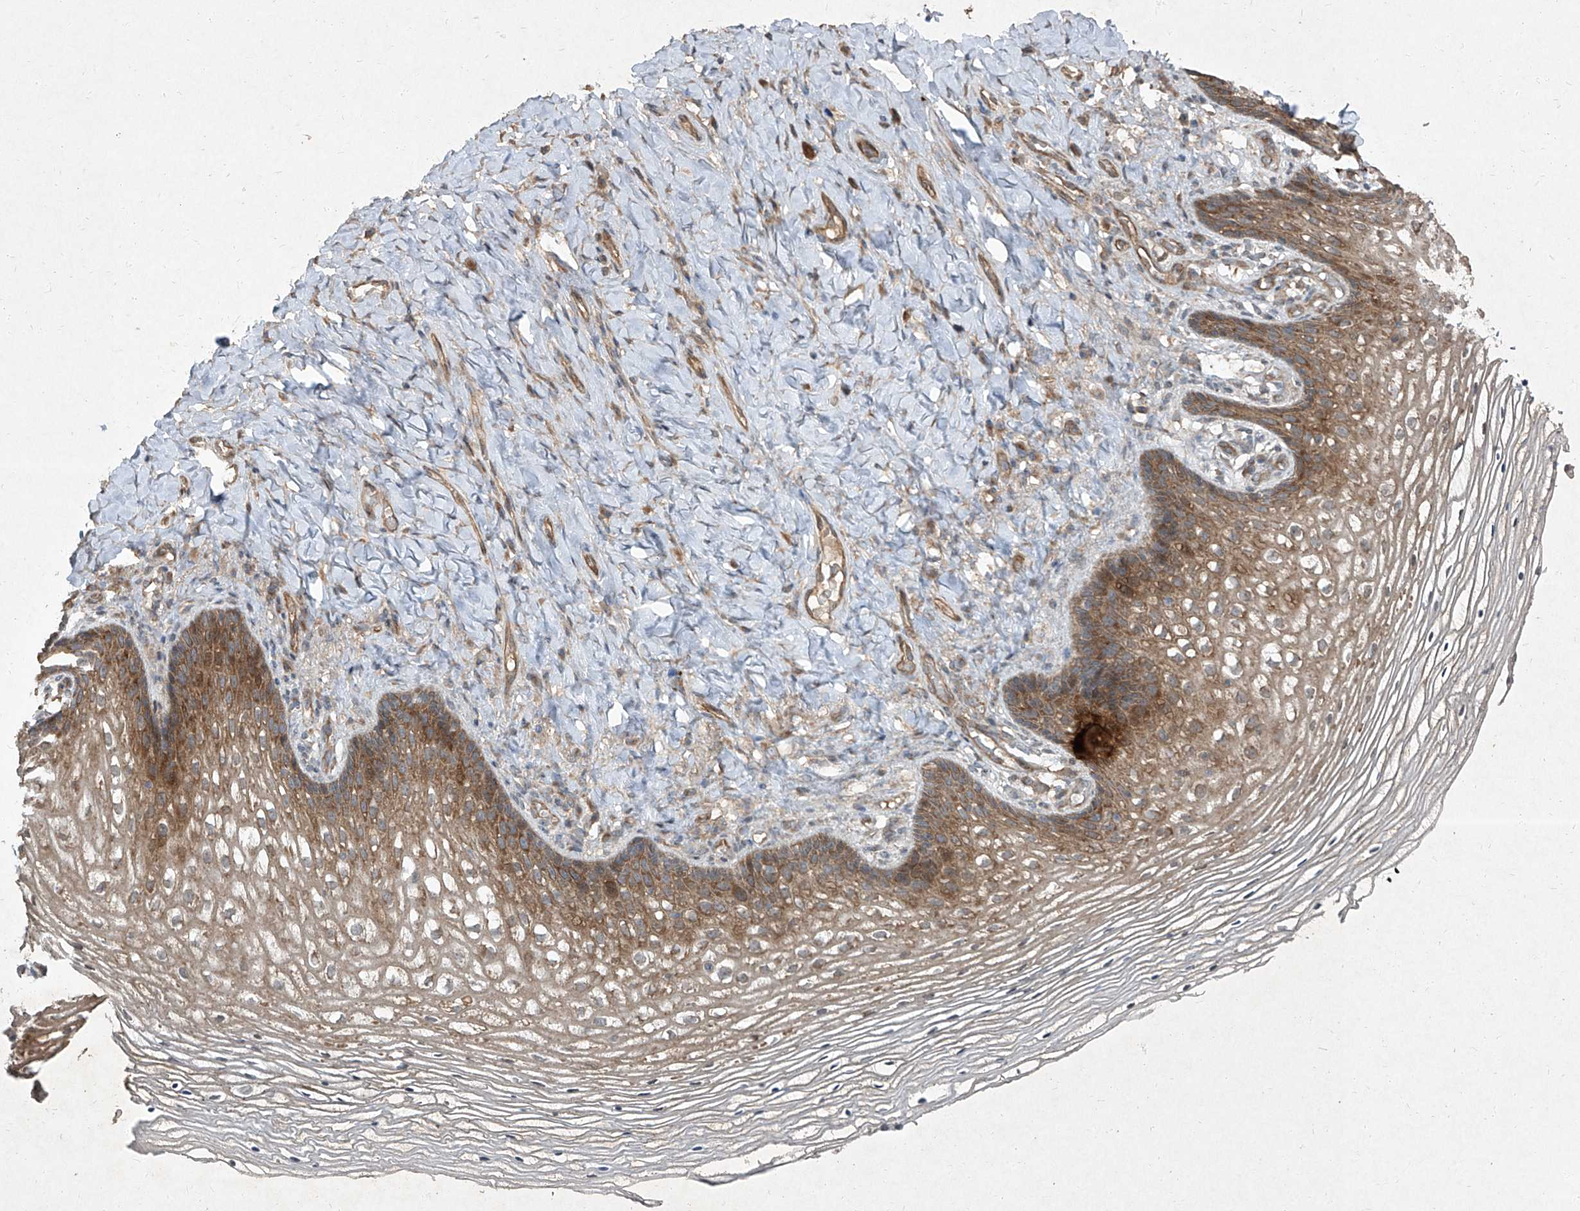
{"staining": {"intensity": "moderate", "quantity": ">75%", "location": "cytoplasmic/membranous"}, "tissue": "vagina", "cell_type": "Squamous epithelial cells", "image_type": "normal", "snomed": [{"axis": "morphology", "description": "Normal tissue, NOS"}, {"axis": "topography", "description": "Vagina"}], "caption": "Moderate cytoplasmic/membranous positivity is appreciated in approximately >75% of squamous epithelial cells in normal vagina.", "gene": "CCN1", "patient": {"sex": "female", "age": 60}}